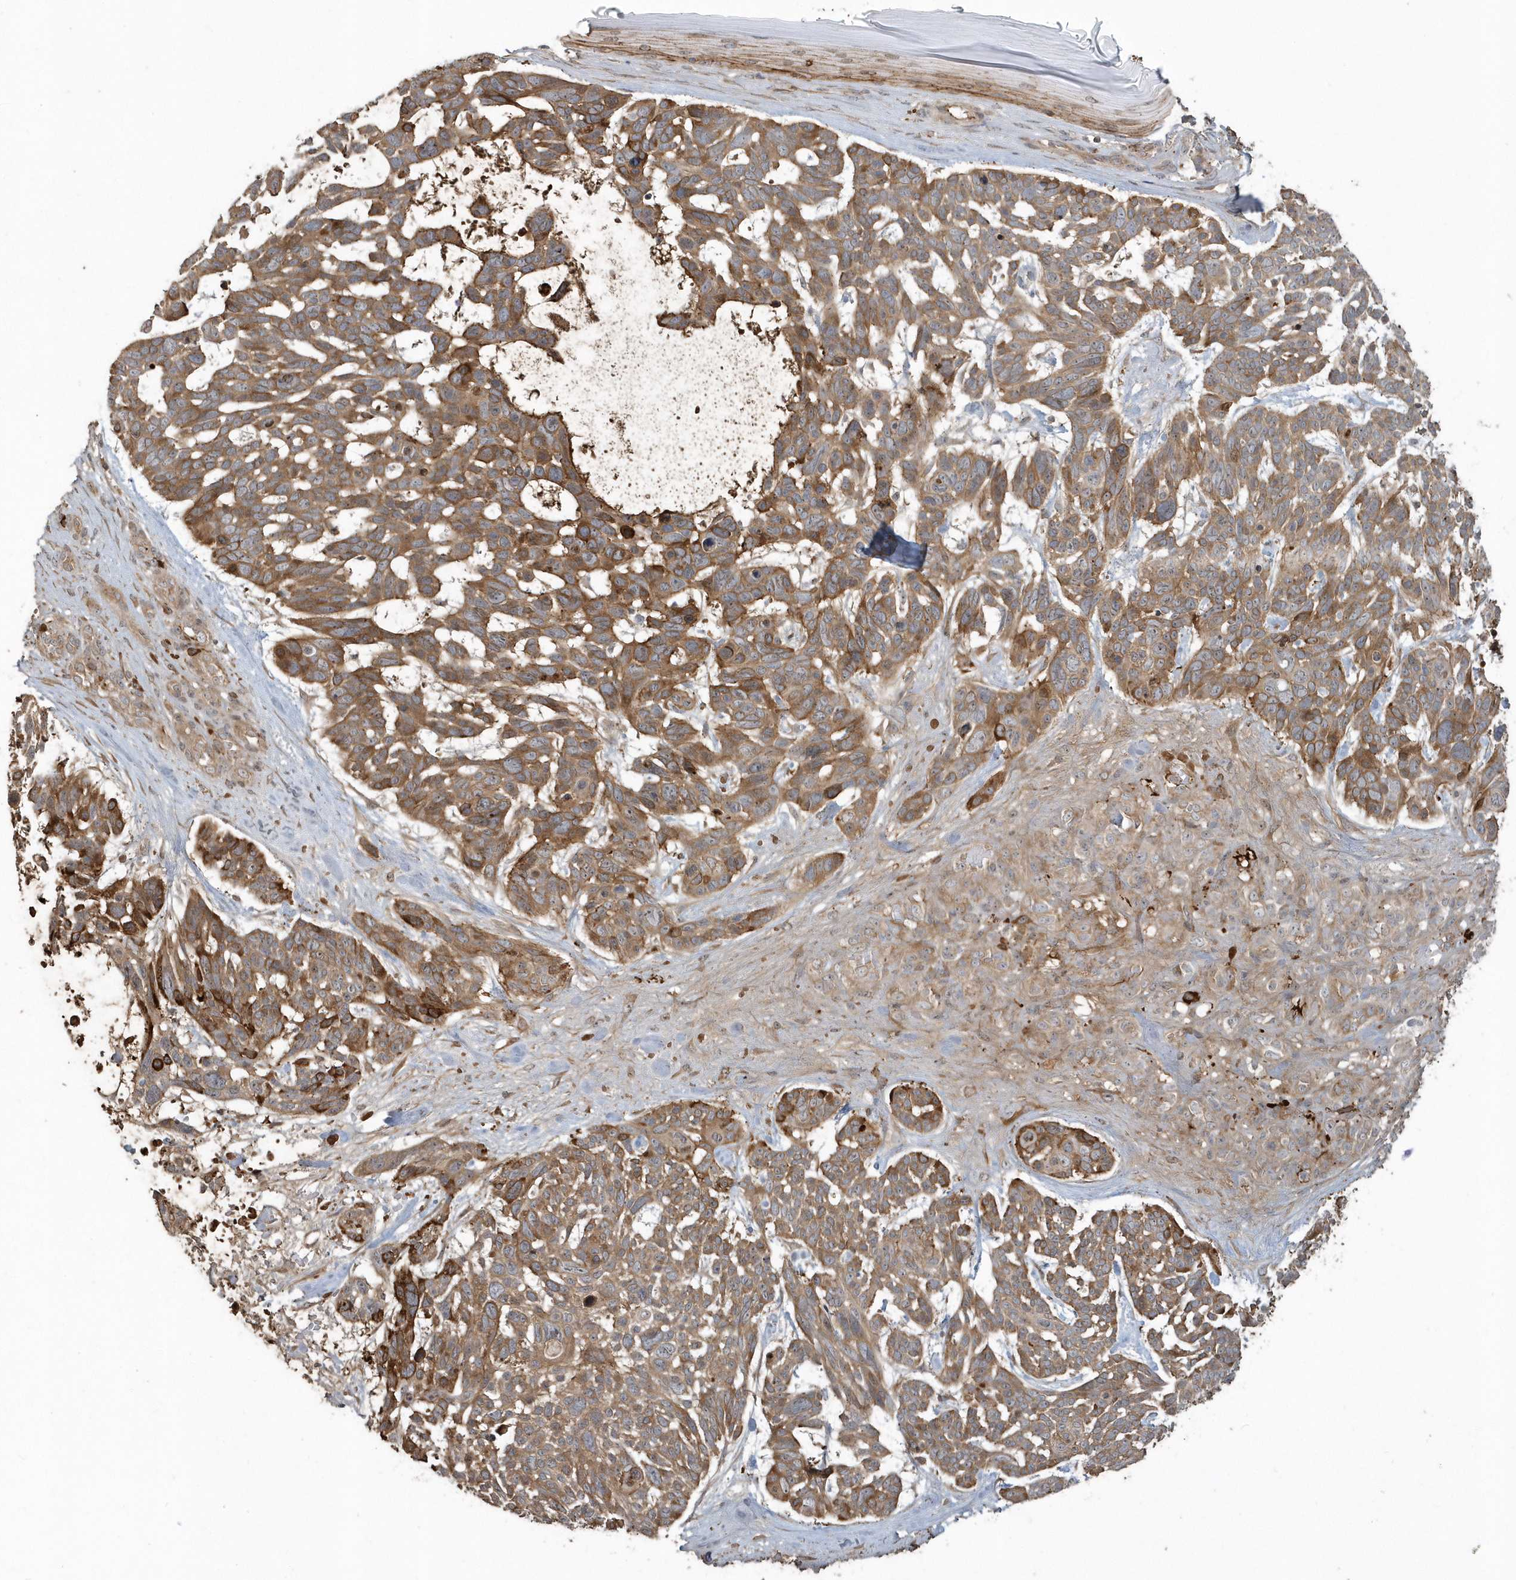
{"staining": {"intensity": "moderate", "quantity": ">75%", "location": "cytoplasmic/membranous"}, "tissue": "skin cancer", "cell_type": "Tumor cells", "image_type": "cancer", "snomed": [{"axis": "morphology", "description": "Basal cell carcinoma"}, {"axis": "topography", "description": "Skin"}], "caption": "Protein staining shows moderate cytoplasmic/membranous positivity in about >75% of tumor cells in skin basal cell carcinoma.", "gene": "STIM2", "patient": {"sex": "male", "age": 88}}